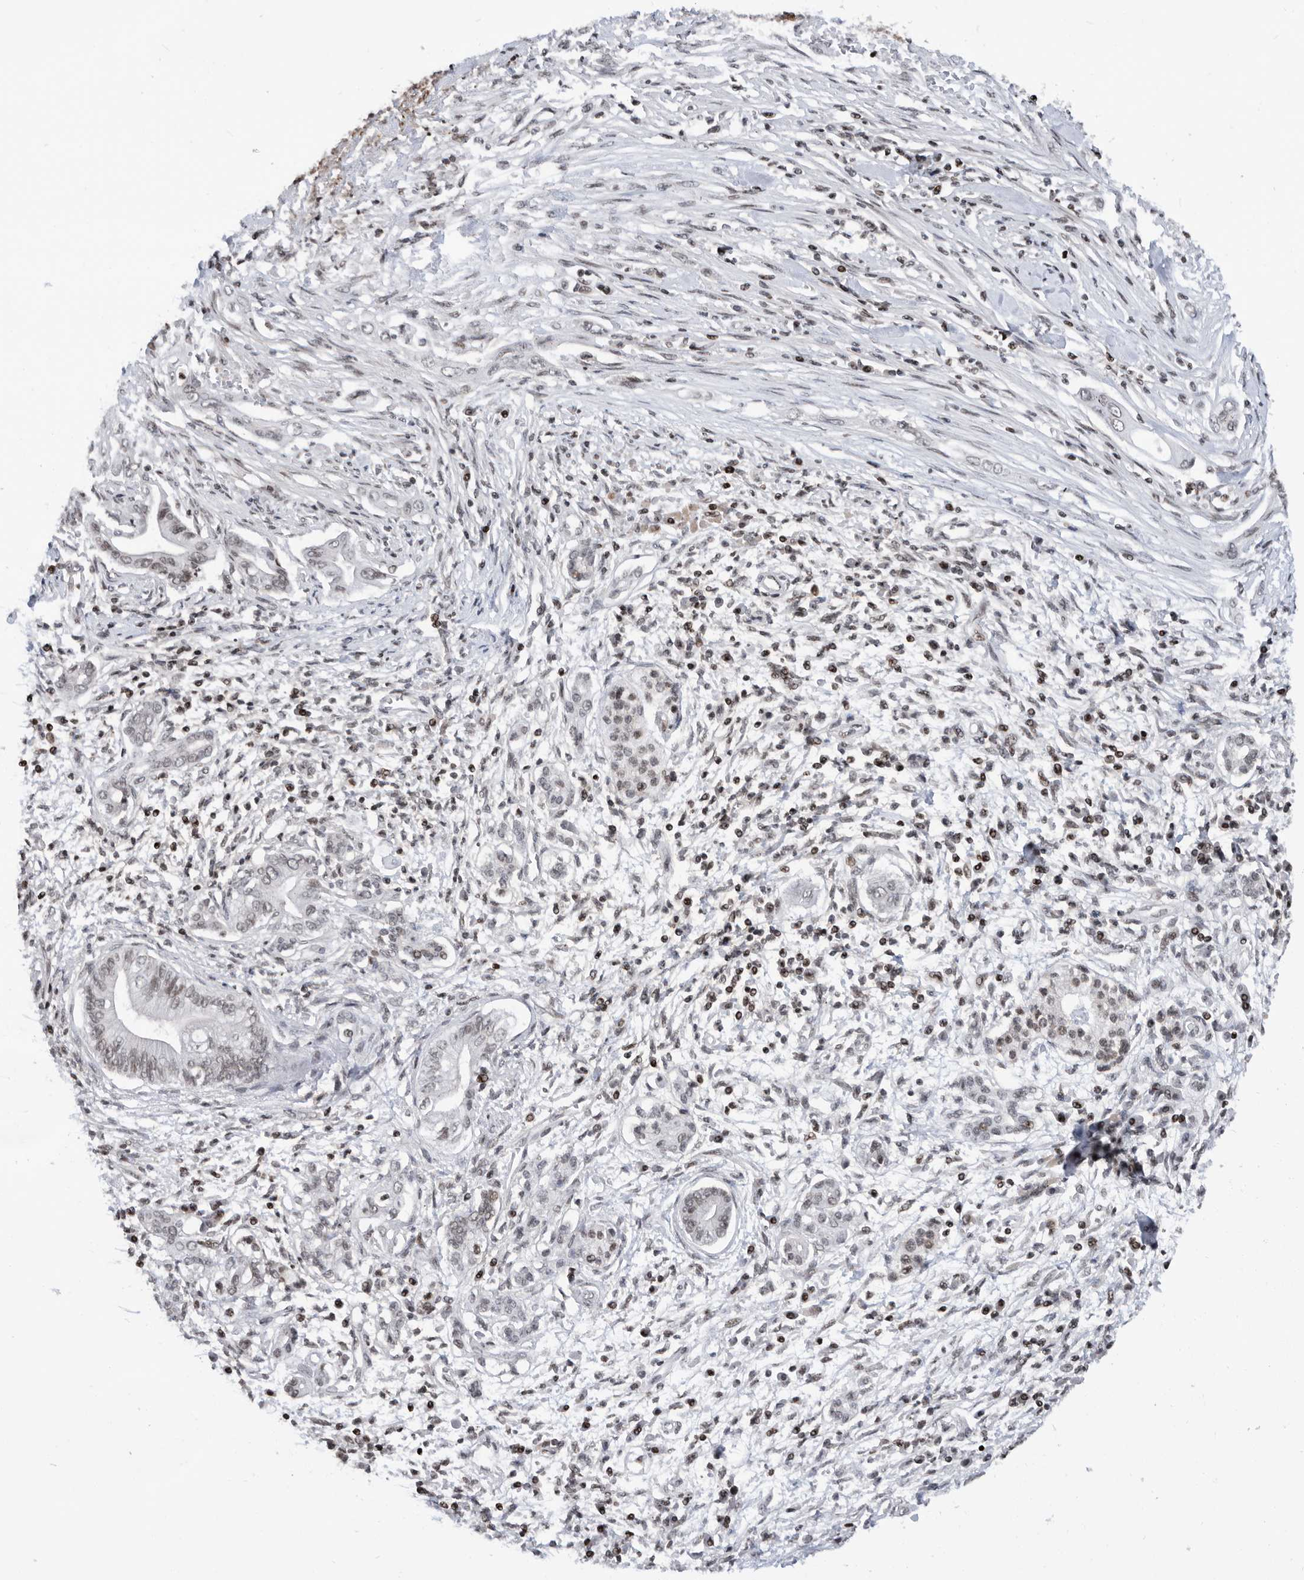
{"staining": {"intensity": "weak", "quantity": "<25%", "location": "nuclear"}, "tissue": "pancreatic cancer", "cell_type": "Tumor cells", "image_type": "cancer", "snomed": [{"axis": "morphology", "description": "Adenocarcinoma, NOS"}, {"axis": "topography", "description": "Pancreas"}], "caption": "Immunohistochemistry (IHC) image of neoplastic tissue: pancreatic adenocarcinoma stained with DAB displays no significant protein staining in tumor cells.", "gene": "SNRNP48", "patient": {"sex": "male", "age": 58}}